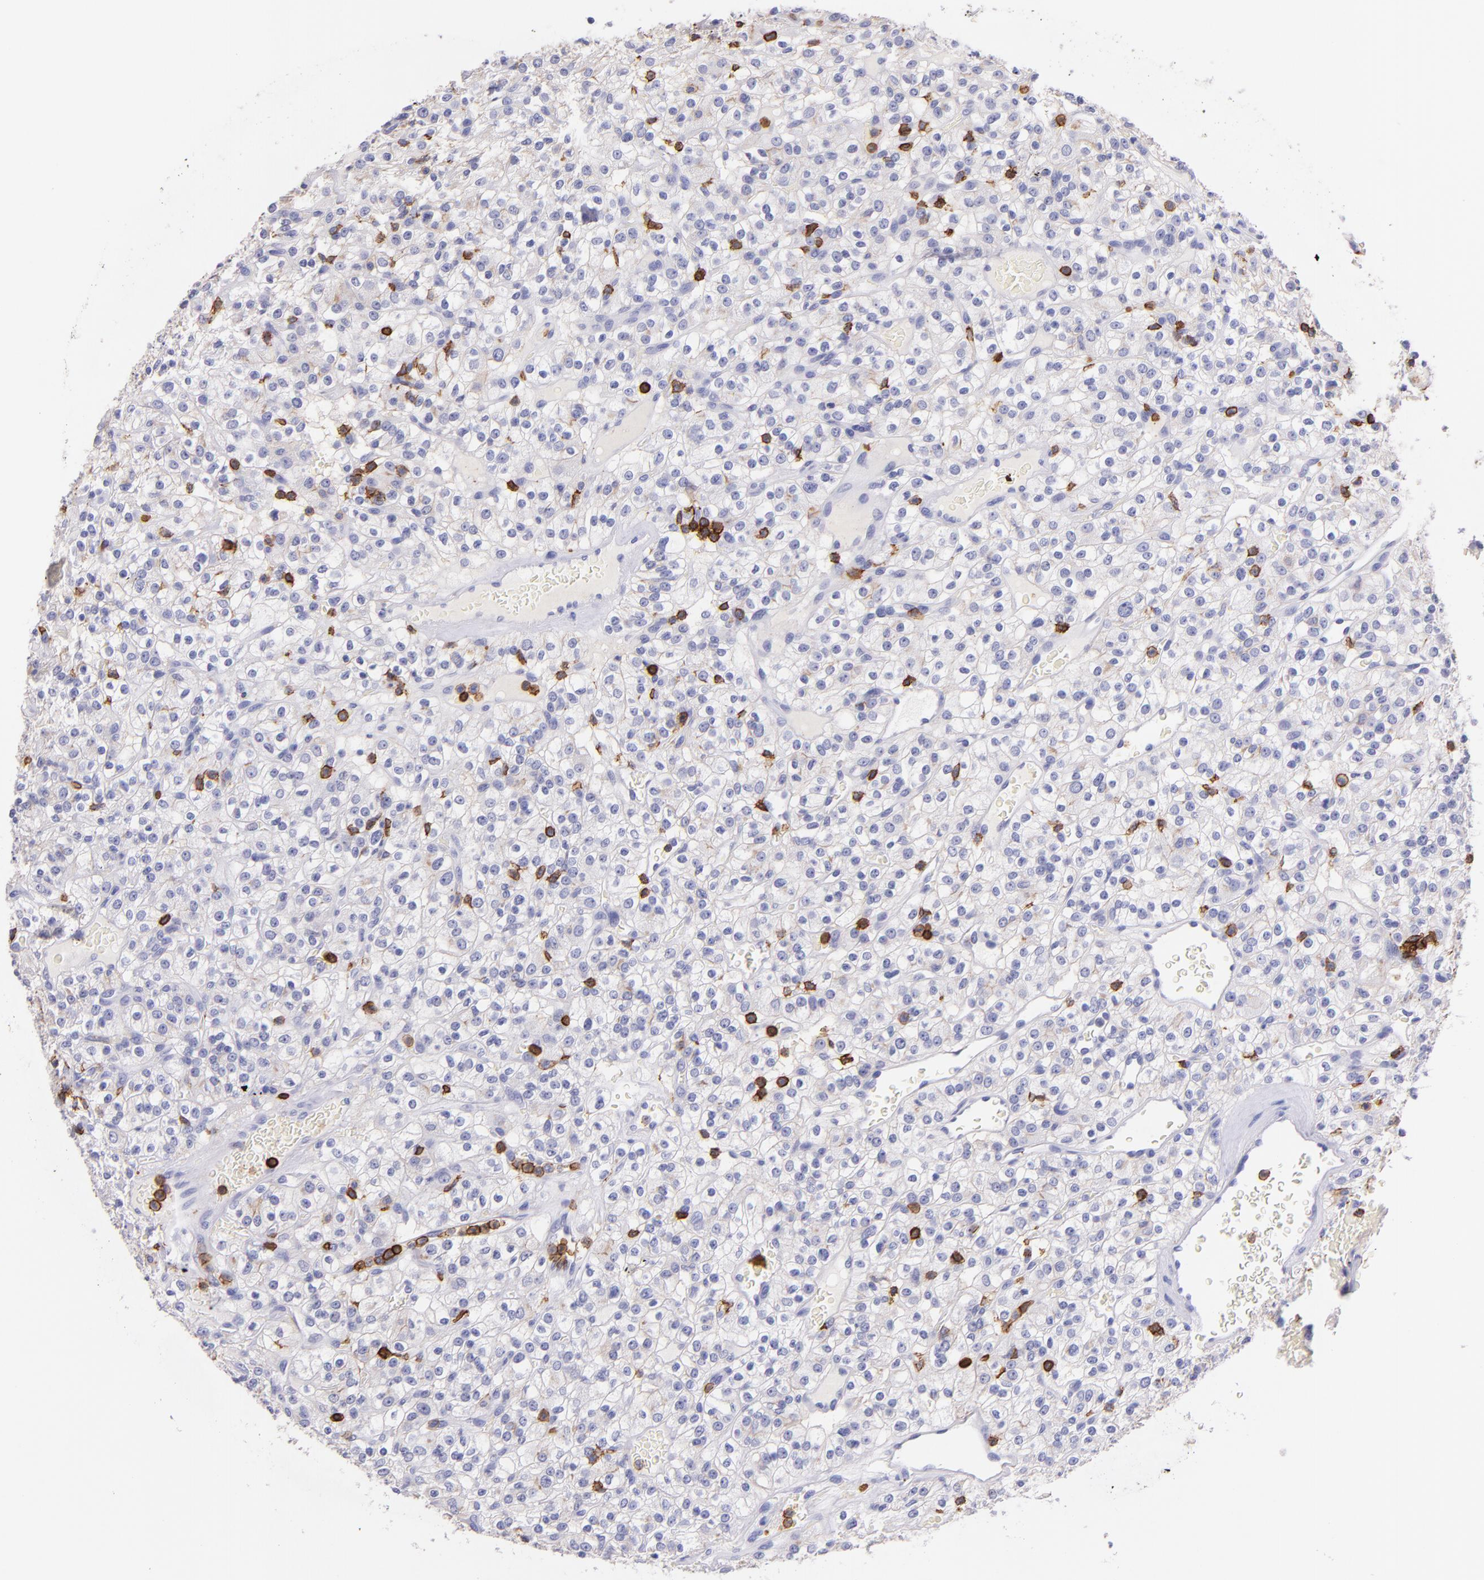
{"staining": {"intensity": "negative", "quantity": "none", "location": "none"}, "tissue": "renal cancer", "cell_type": "Tumor cells", "image_type": "cancer", "snomed": [{"axis": "morphology", "description": "Normal tissue, NOS"}, {"axis": "morphology", "description": "Adenocarcinoma, NOS"}, {"axis": "topography", "description": "Kidney"}], "caption": "The image reveals no staining of tumor cells in renal adenocarcinoma.", "gene": "SPN", "patient": {"sex": "female", "age": 72}}